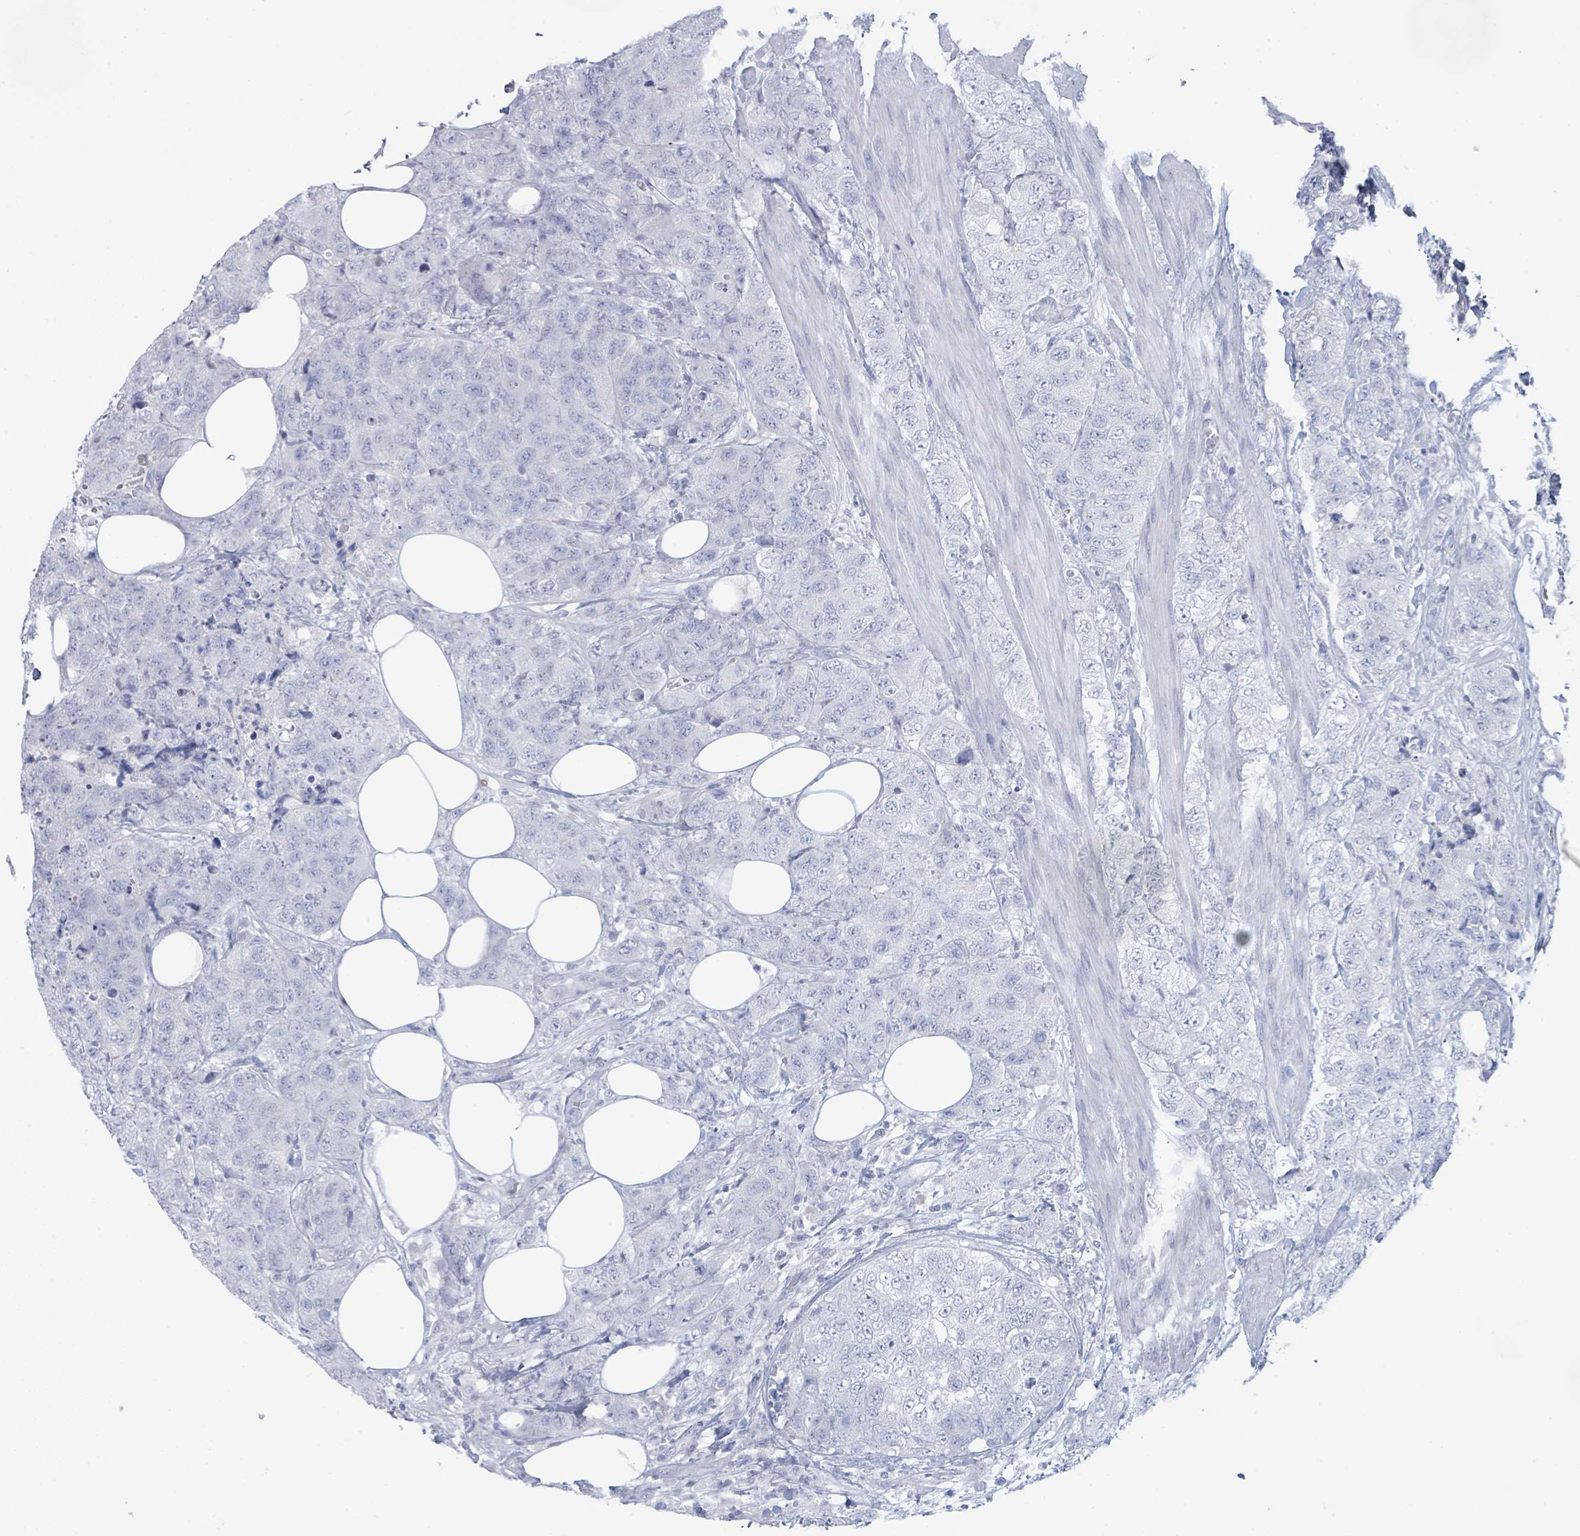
{"staining": {"intensity": "negative", "quantity": "none", "location": "none"}, "tissue": "urothelial cancer", "cell_type": "Tumor cells", "image_type": "cancer", "snomed": [{"axis": "morphology", "description": "Urothelial carcinoma, High grade"}, {"axis": "topography", "description": "Urinary bladder"}], "caption": "IHC of human urothelial cancer shows no expression in tumor cells.", "gene": "PGA3", "patient": {"sex": "female", "age": 78}}